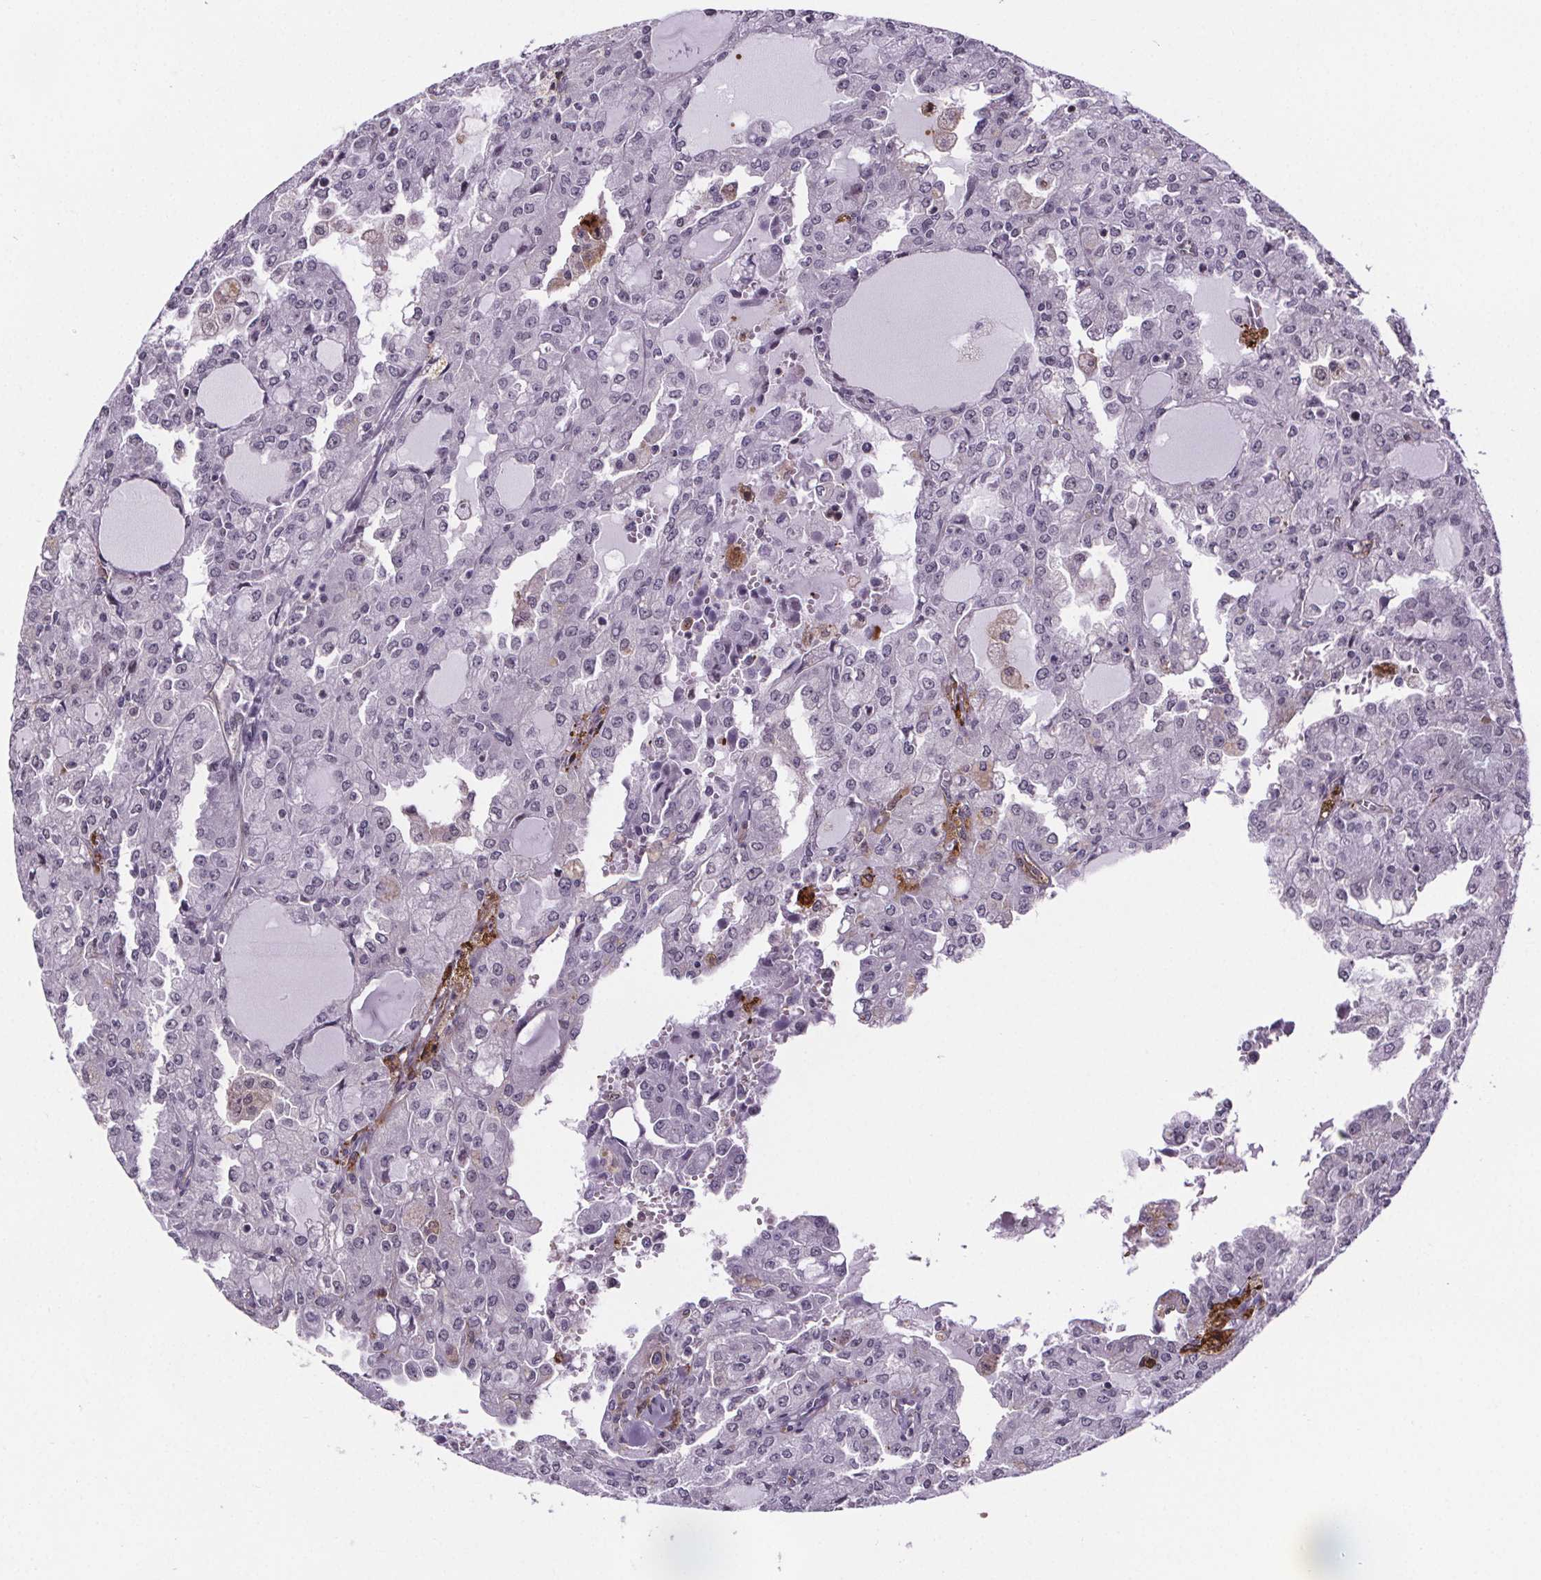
{"staining": {"intensity": "negative", "quantity": "none", "location": "none"}, "tissue": "head and neck cancer", "cell_type": "Tumor cells", "image_type": "cancer", "snomed": [{"axis": "morphology", "description": "Adenocarcinoma, NOS"}, {"axis": "topography", "description": "Head-Neck"}], "caption": "Human head and neck cancer (adenocarcinoma) stained for a protein using immunohistochemistry (IHC) displays no staining in tumor cells.", "gene": "TTC12", "patient": {"sex": "male", "age": 64}}